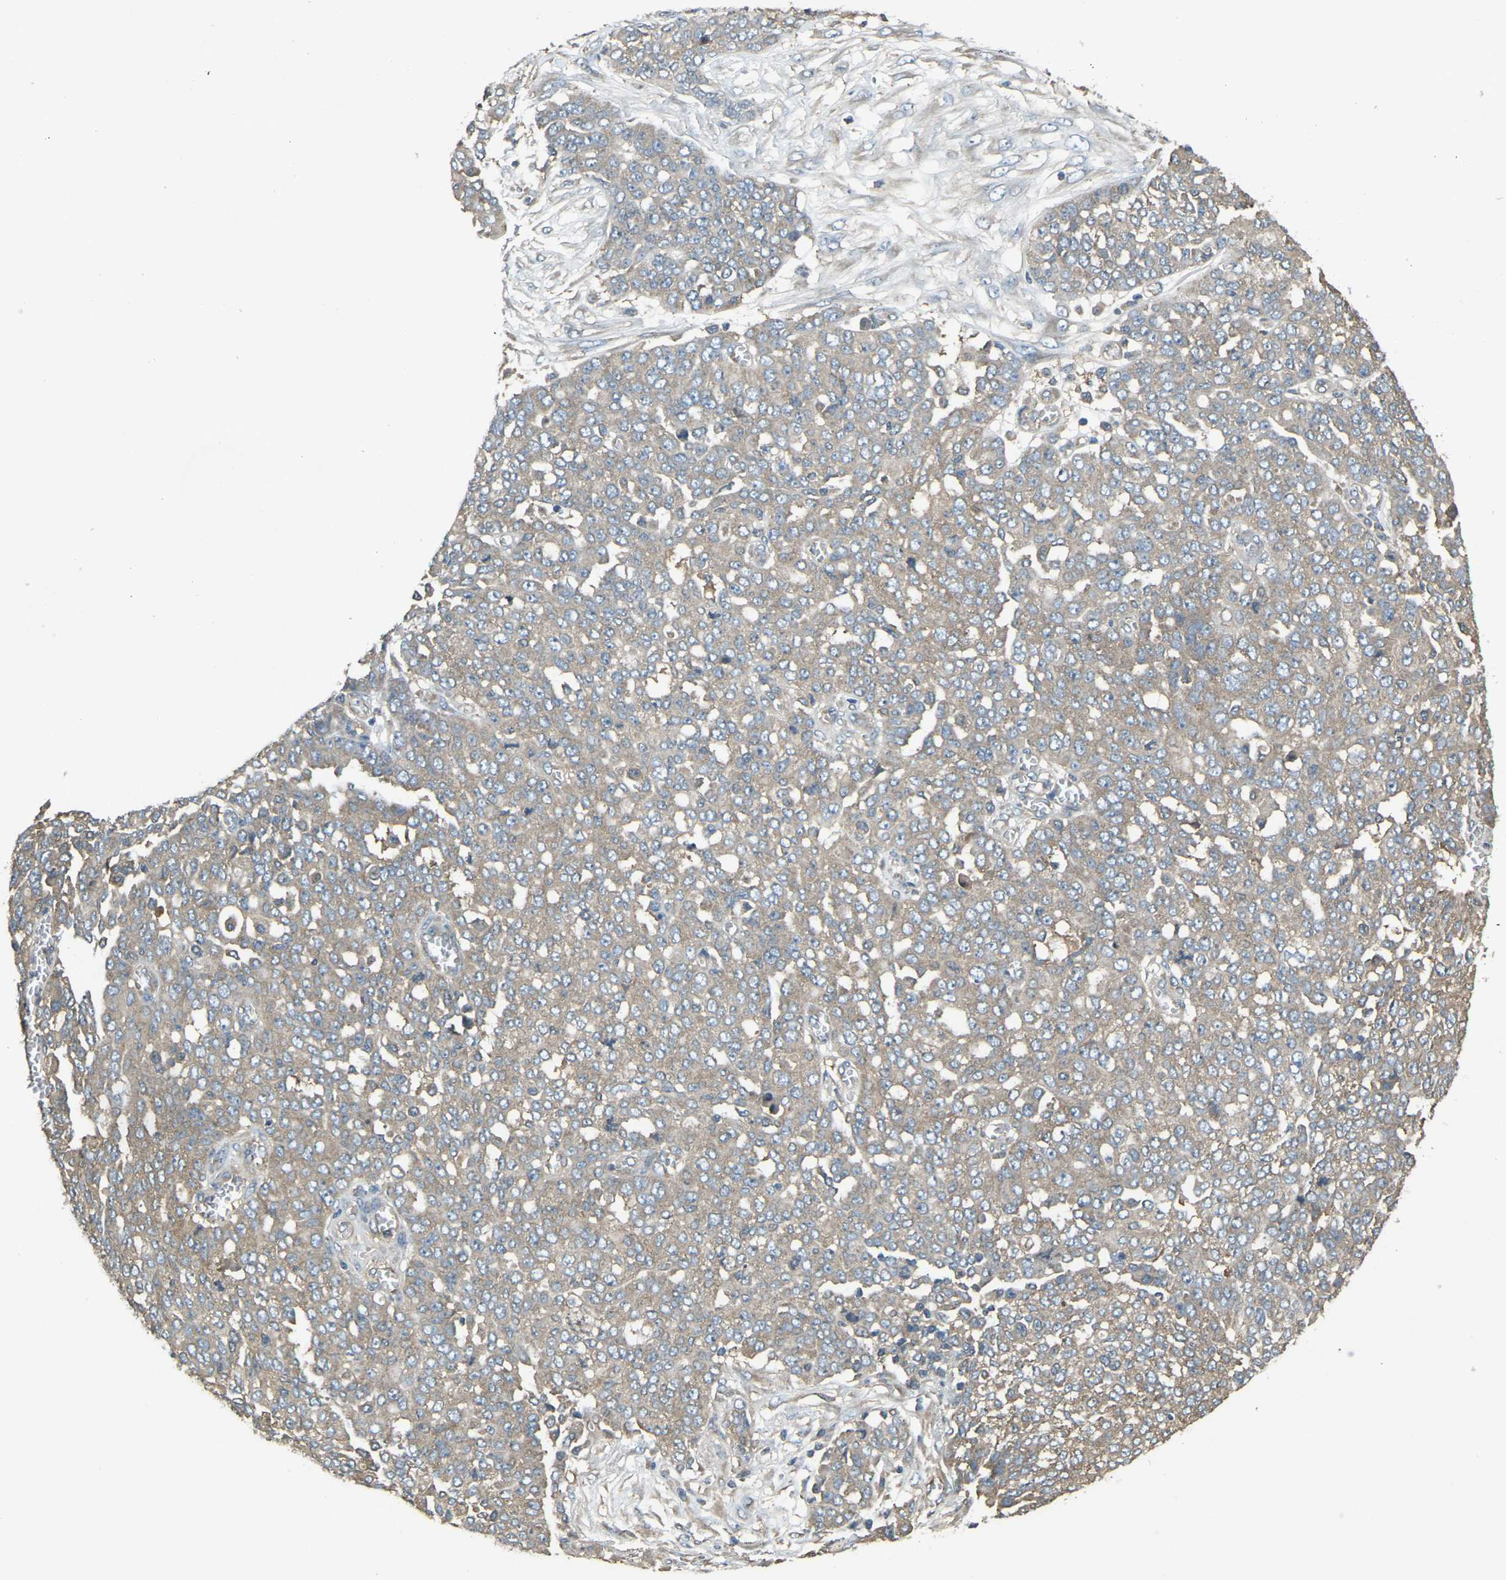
{"staining": {"intensity": "weak", "quantity": ">75%", "location": "cytoplasmic/membranous"}, "tissue": "ovarian cancer", "cell_type": "Tumor cells", "image_type": "cancer", "snomed": [{"axis": "morphology", "description": "Cystadenocarcinoma, serous, NOS"}, {"axis": "topography", "description": "Soft tissue"}, {"axis": "topography", "description": "Ovary"}], "caption": "DAB immunohistochemical staining of ovarian cancer (serous cystadenocarcinoma) shows weak cytoplasmic/membranous protein expression in approximately >75% of tumor cells.", "gene": "AIMP1", "patient": {"sex": "female", "age": 57}}